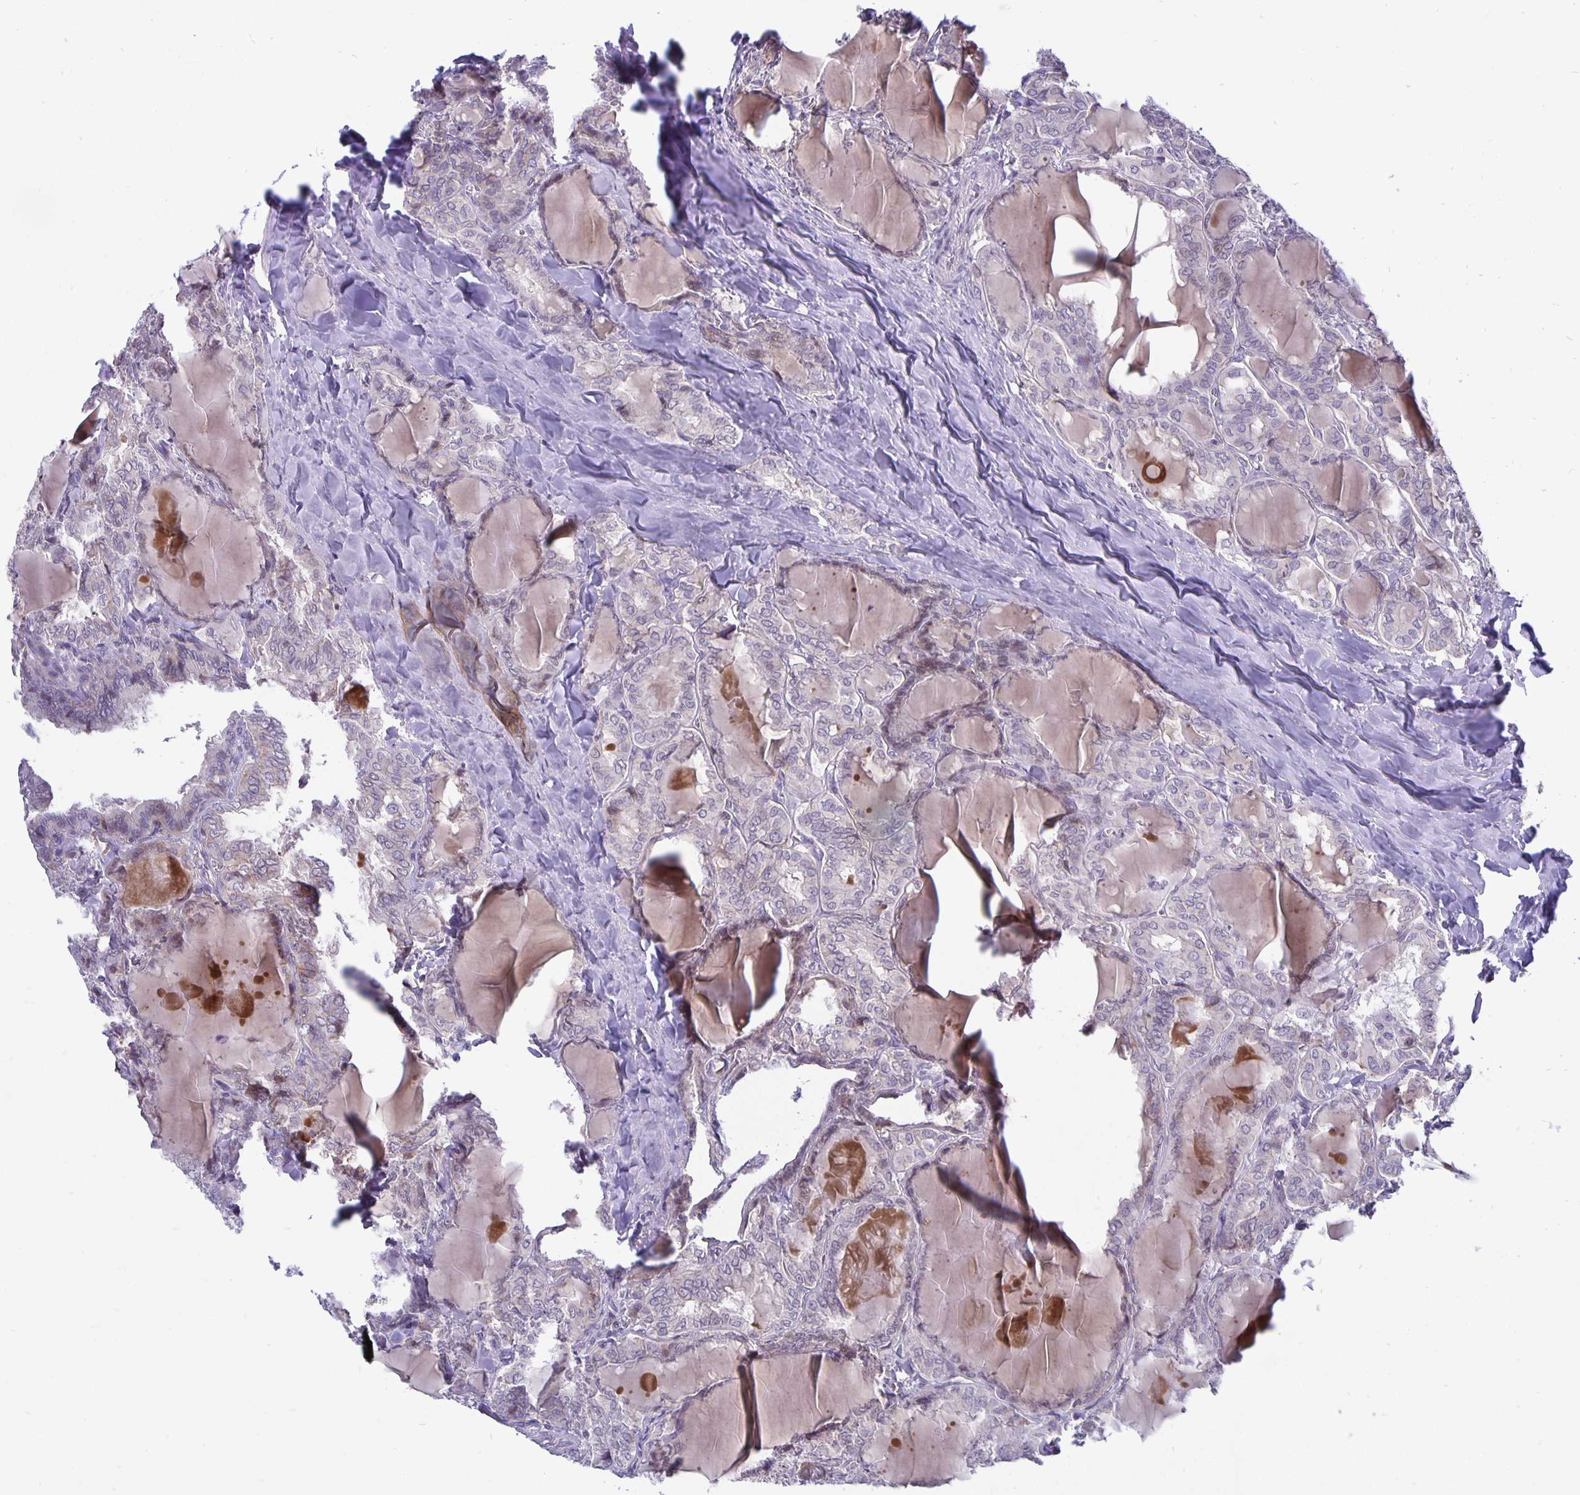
{"staining": {"intensity": "negative", "quantity": "none", "location": "none"}, "tissue": "thyroid cancer", "cell_type": "Tumor cells", "image_type": "cancer", "snomed": [{"axis": "morphology", "description": "Papillary adenocarcinoma, NOS"}, {"axis": "topography", "description": "Thyroid gland"}], "caption": "Image shows no significant protein staining in tumor cells of papillary adenocarcinoma (thyroid). (DAB IHC visualized using brightfield microscopy, high magnification).", "gene": "ERBB2", "patient": {"sex": "female", "age": 46}}